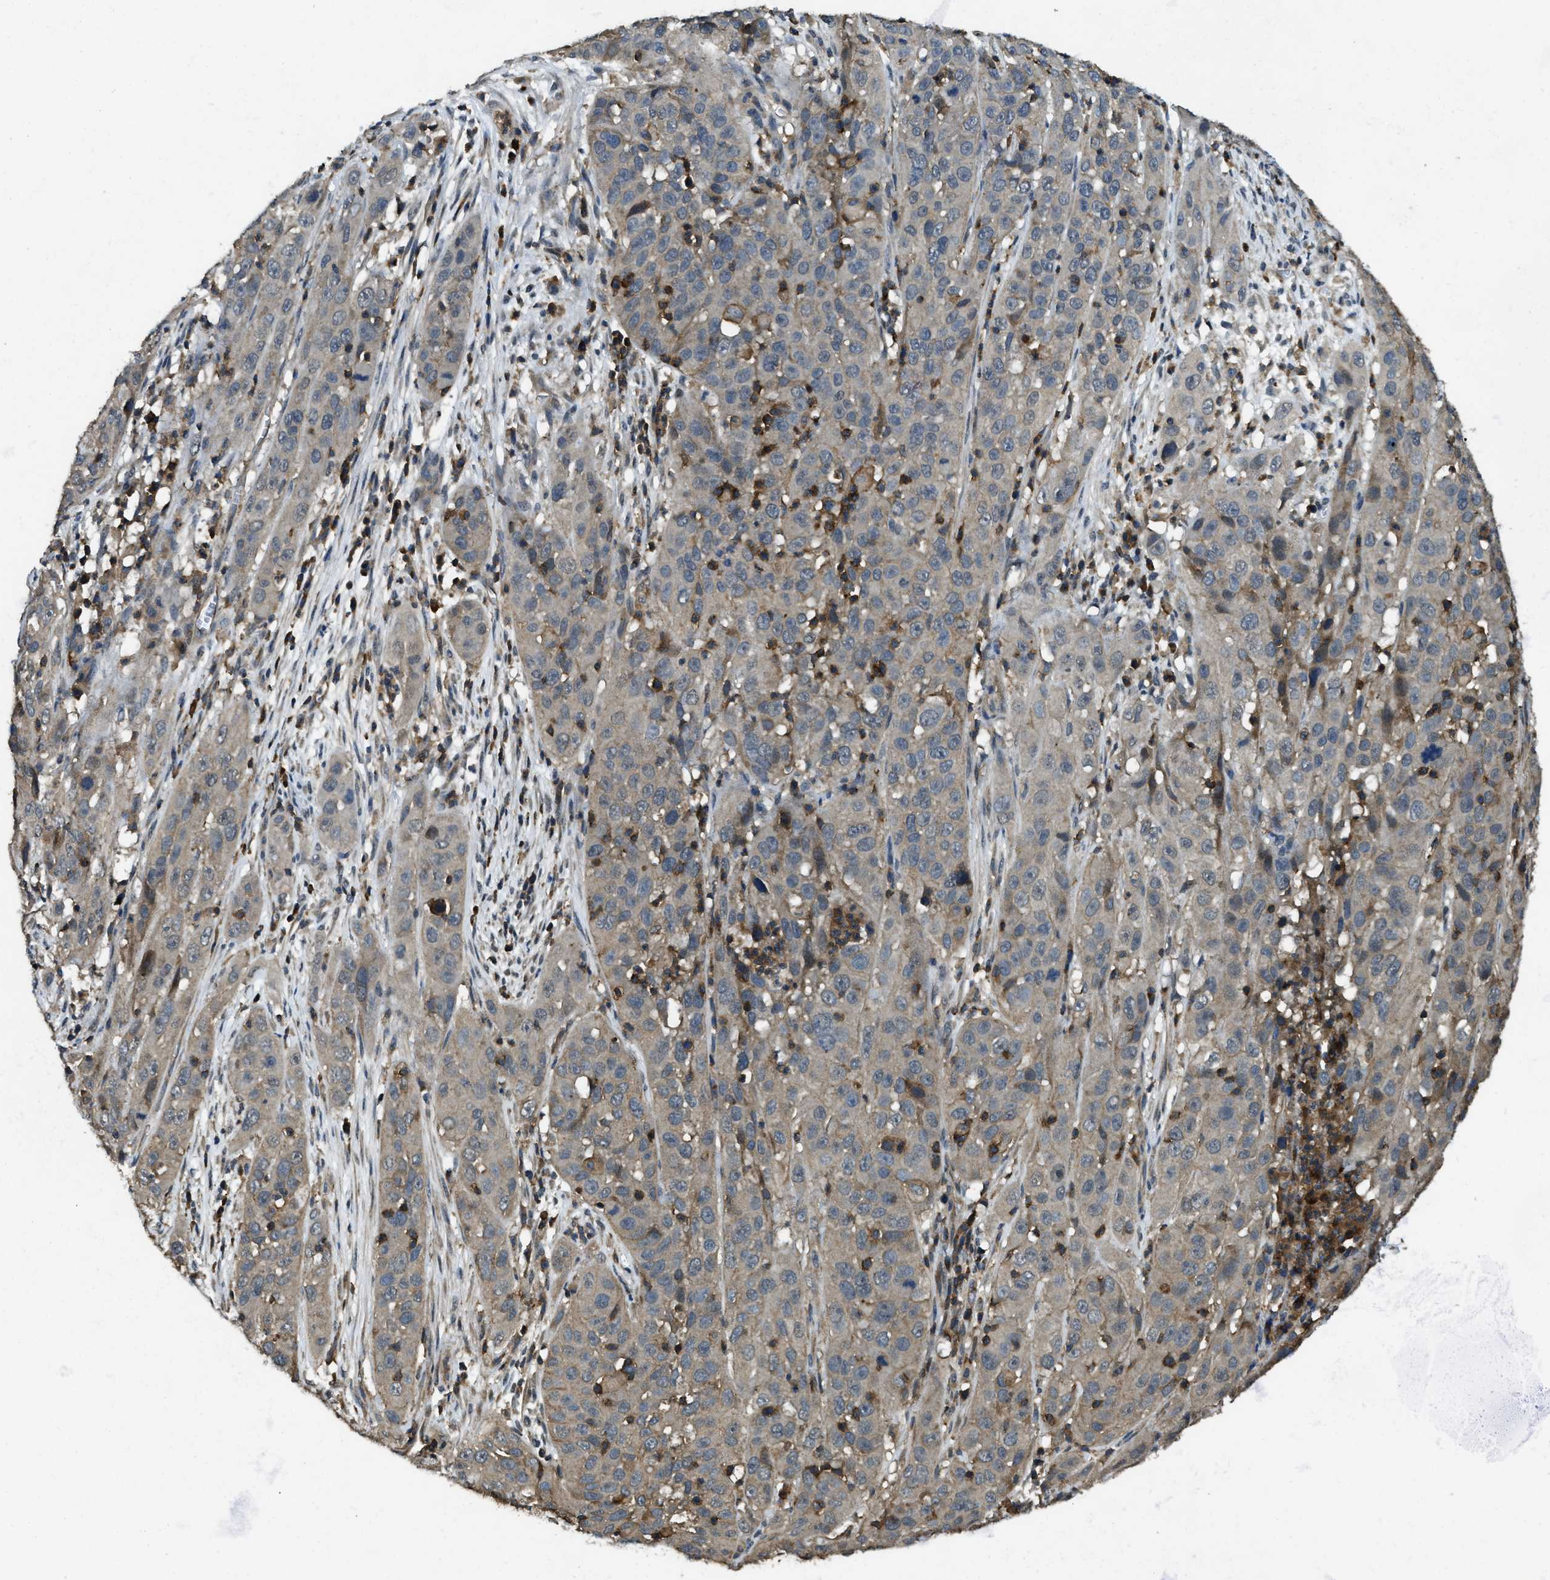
{"staining": {"intensity": "negative", "quantity": "none", "location": "none"}, "tissue": "cervical cancer", "cell_type": "Tumor cells", "image_type": "cancer", "snomed": [{"axis": "morphology", "description": "Squamous cell carcinoma, NOS"}, {"axis": "topography", "description": "Cervix"}], "caption": "Immunohistochemistry photomicrograph of squamous cell carcinoma (cervical) stained for a protein (brown), which demonstrates no expression in tumor cells.", "gene": "ATP8B1", "patient": {"sex": "female", "age": 32}}